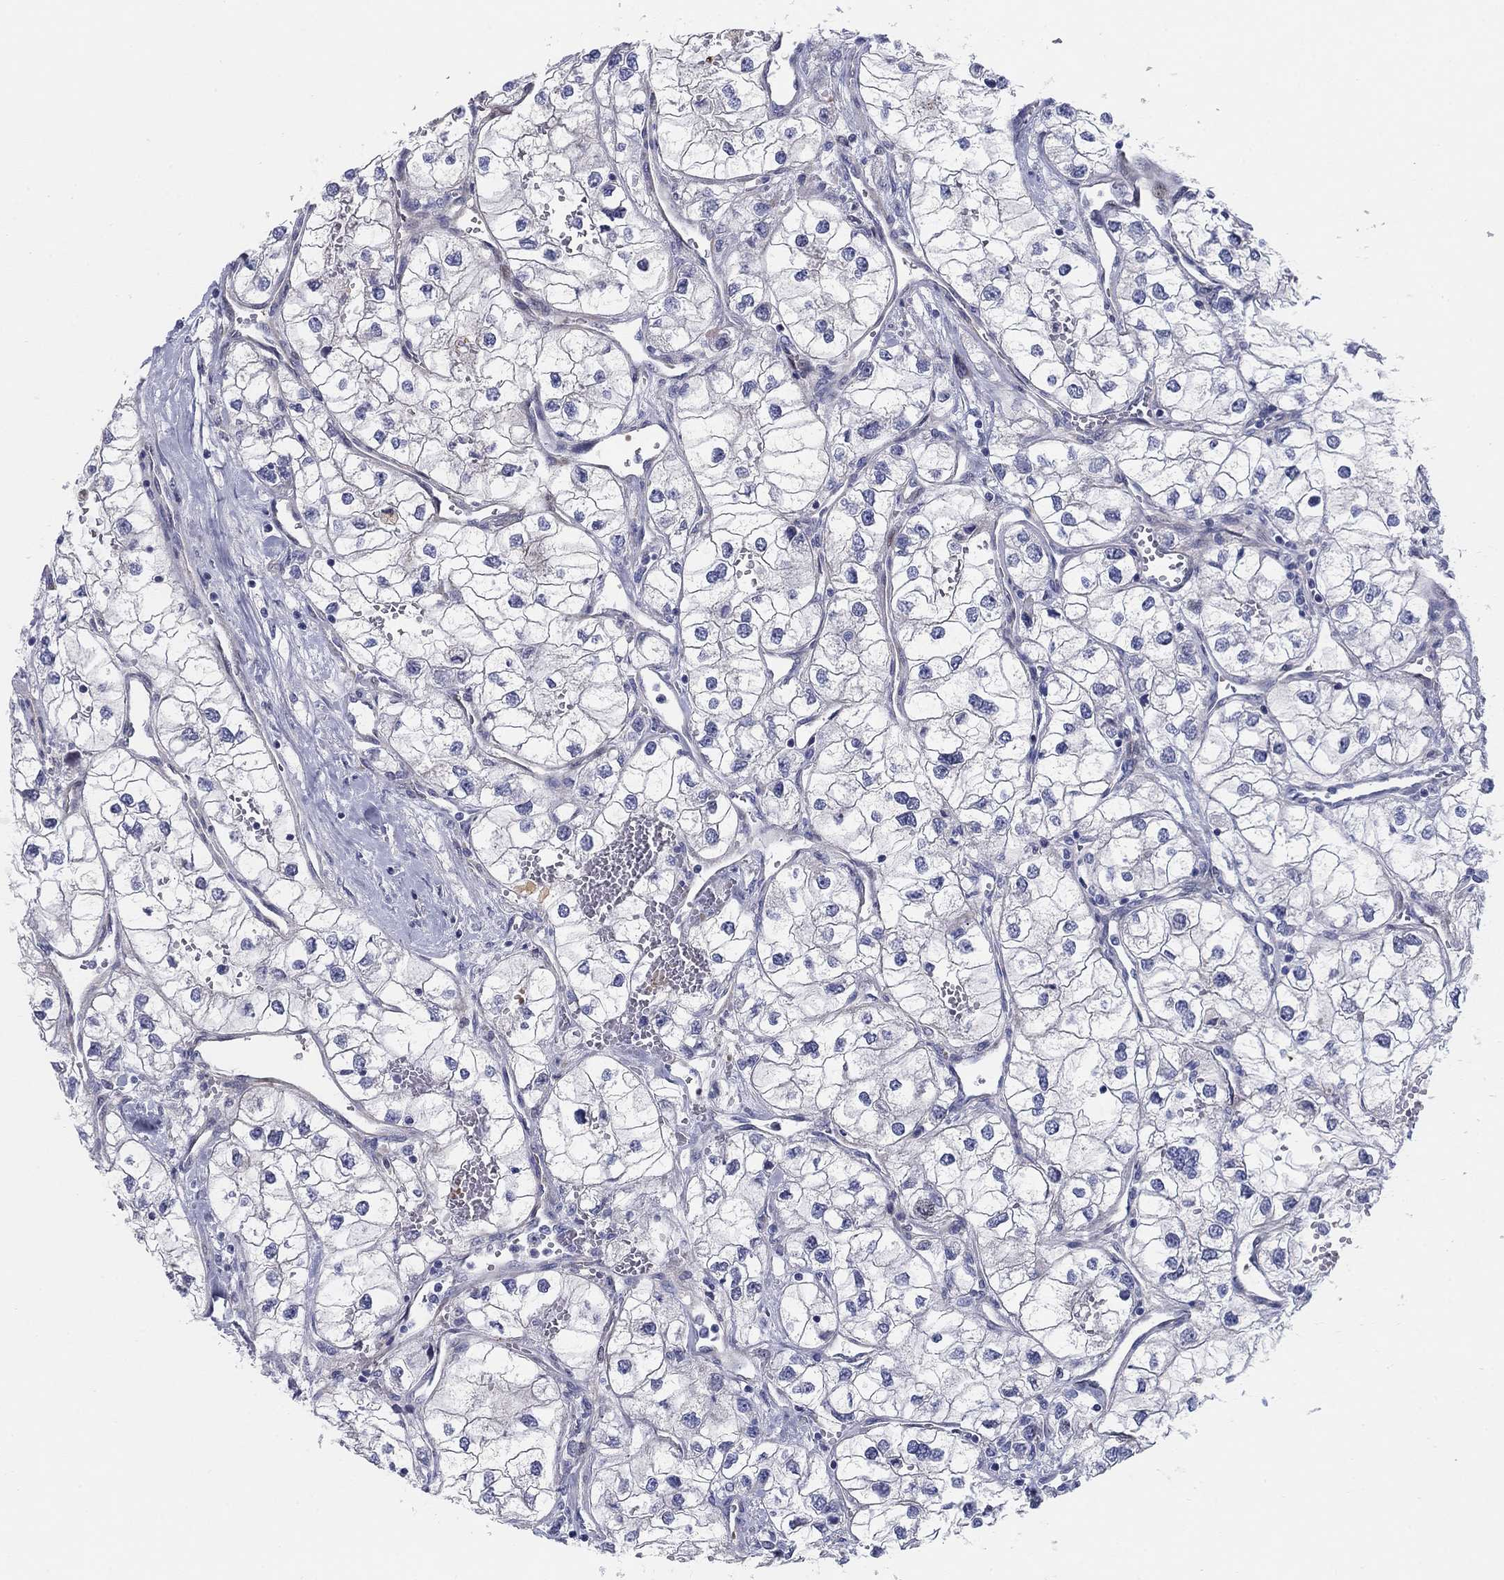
{"staining": {"intensity": "negative", "quantity": "none", "location": "none"}, "tissue": "renal cancer", "cell_type": "Tumor cells", "image_type": "cancer", "snomed": [{"axis": "morphology", "description": "Adenocarcinoma, NOS"}, {"axis": "topography", "description": "Kidney"}], "caption": "A histopathology image of adenocarcinoma (renal) stained for a protein reveals no brown staining in tumor cells.", "gene": "HEATR4", "patient": {"sex": "male", "age": 59}}